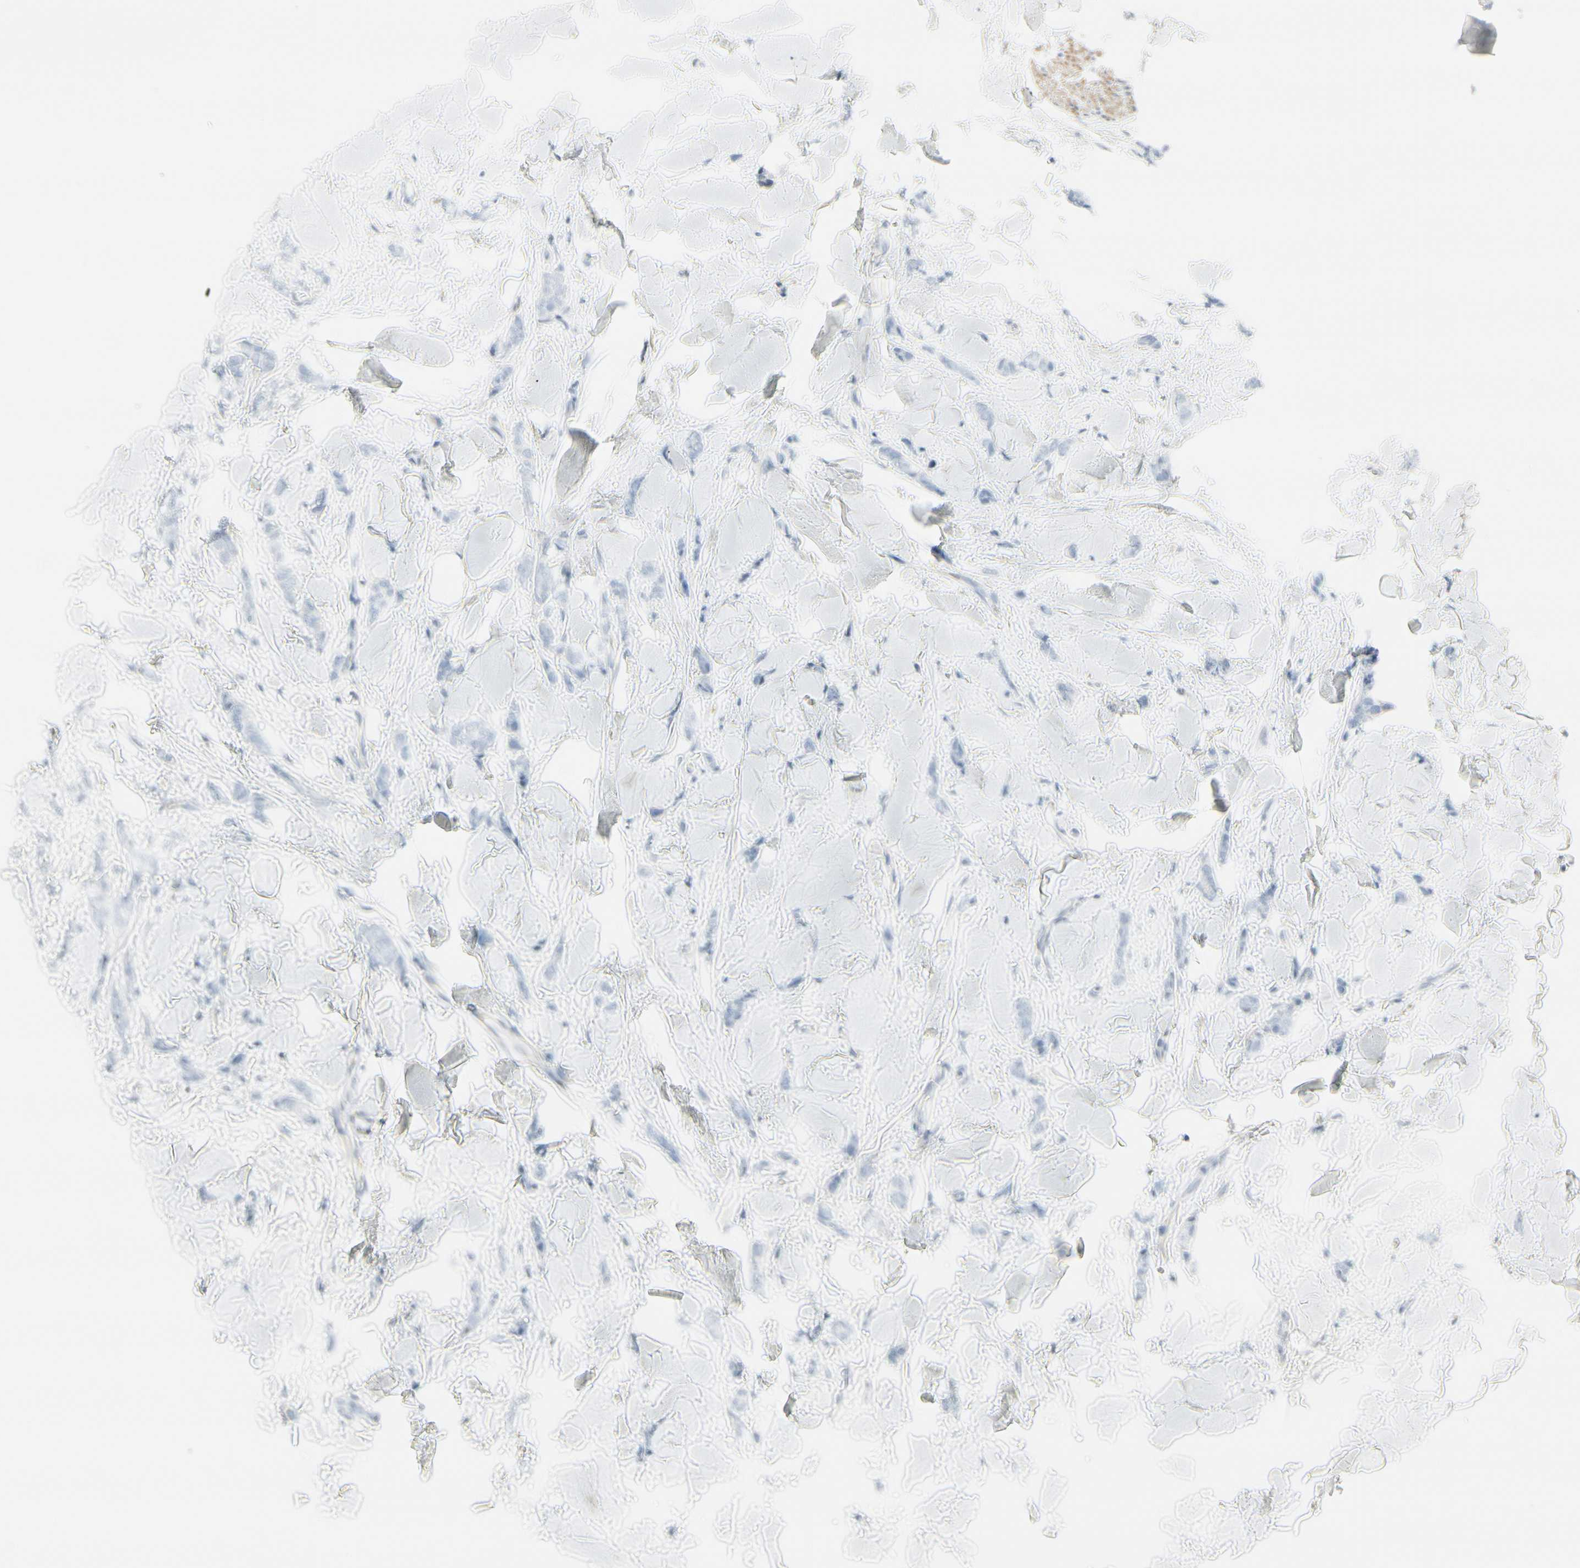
{"staining": {"intensity": "negative", "quantity": "none", "location": "none"}, "tissue": "breast cancer", "cell_type": "Tumor cells", "image_type": "cancer", "snomed": [{"axis": "morphology", "description": "Lobular carcinoma"}, {"axis": "topography", "description": "Skin"}, {"axis": "topography", "description": "Breast"}], "caption": "Immunohistochemistry micrograph of neoplastic tissue: lobular carcinoma (breast) stained with DAB (3,3'-diaminobenzidine) shows no significant protein expression in tumor cells.", "gene": "CDHR5", "patient": {"sex": "female", "age": 46}}